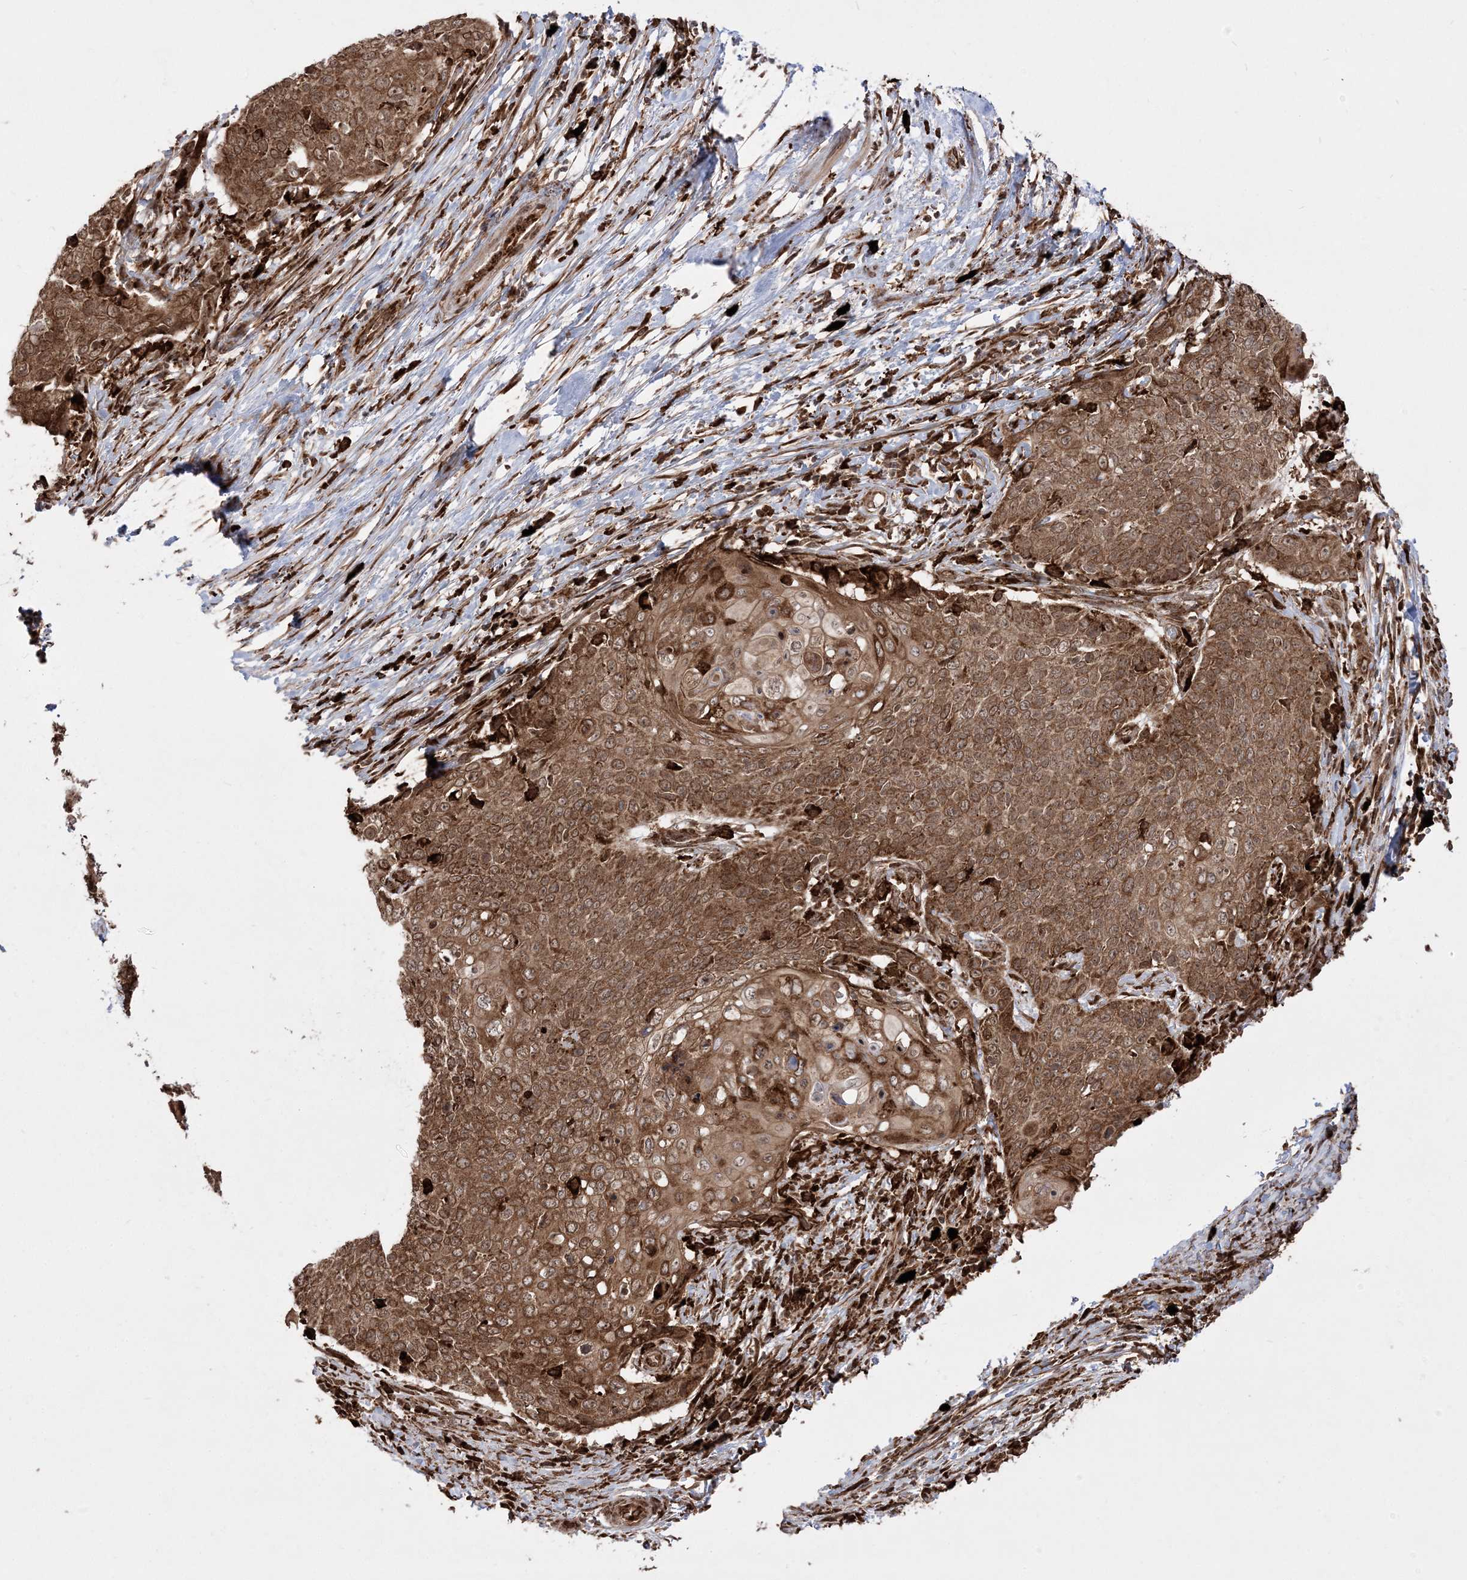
{"staining": {"intensity": "moderate", "quantity": ">75%", "location": "cytoplasmic/membranous,nuclear"}, "tissue": "cervical cancer", "cell_type": "Tumor cells", "image_type": "cancer", "snomed": [{"axis": "morphology", "description": "Squamous cell carcinoma, NOS"}, {"axis": "topography", "description": "Cervix"}], "caption": "Protein staining of squamous cell carcinoma (cervical) tissue displays moderate cytoplasmic/membranous and nuclear expression in approximately >75% of tumor cells.", "gene": "EPC2", "patient": {"sex": "female", "age": 39}}